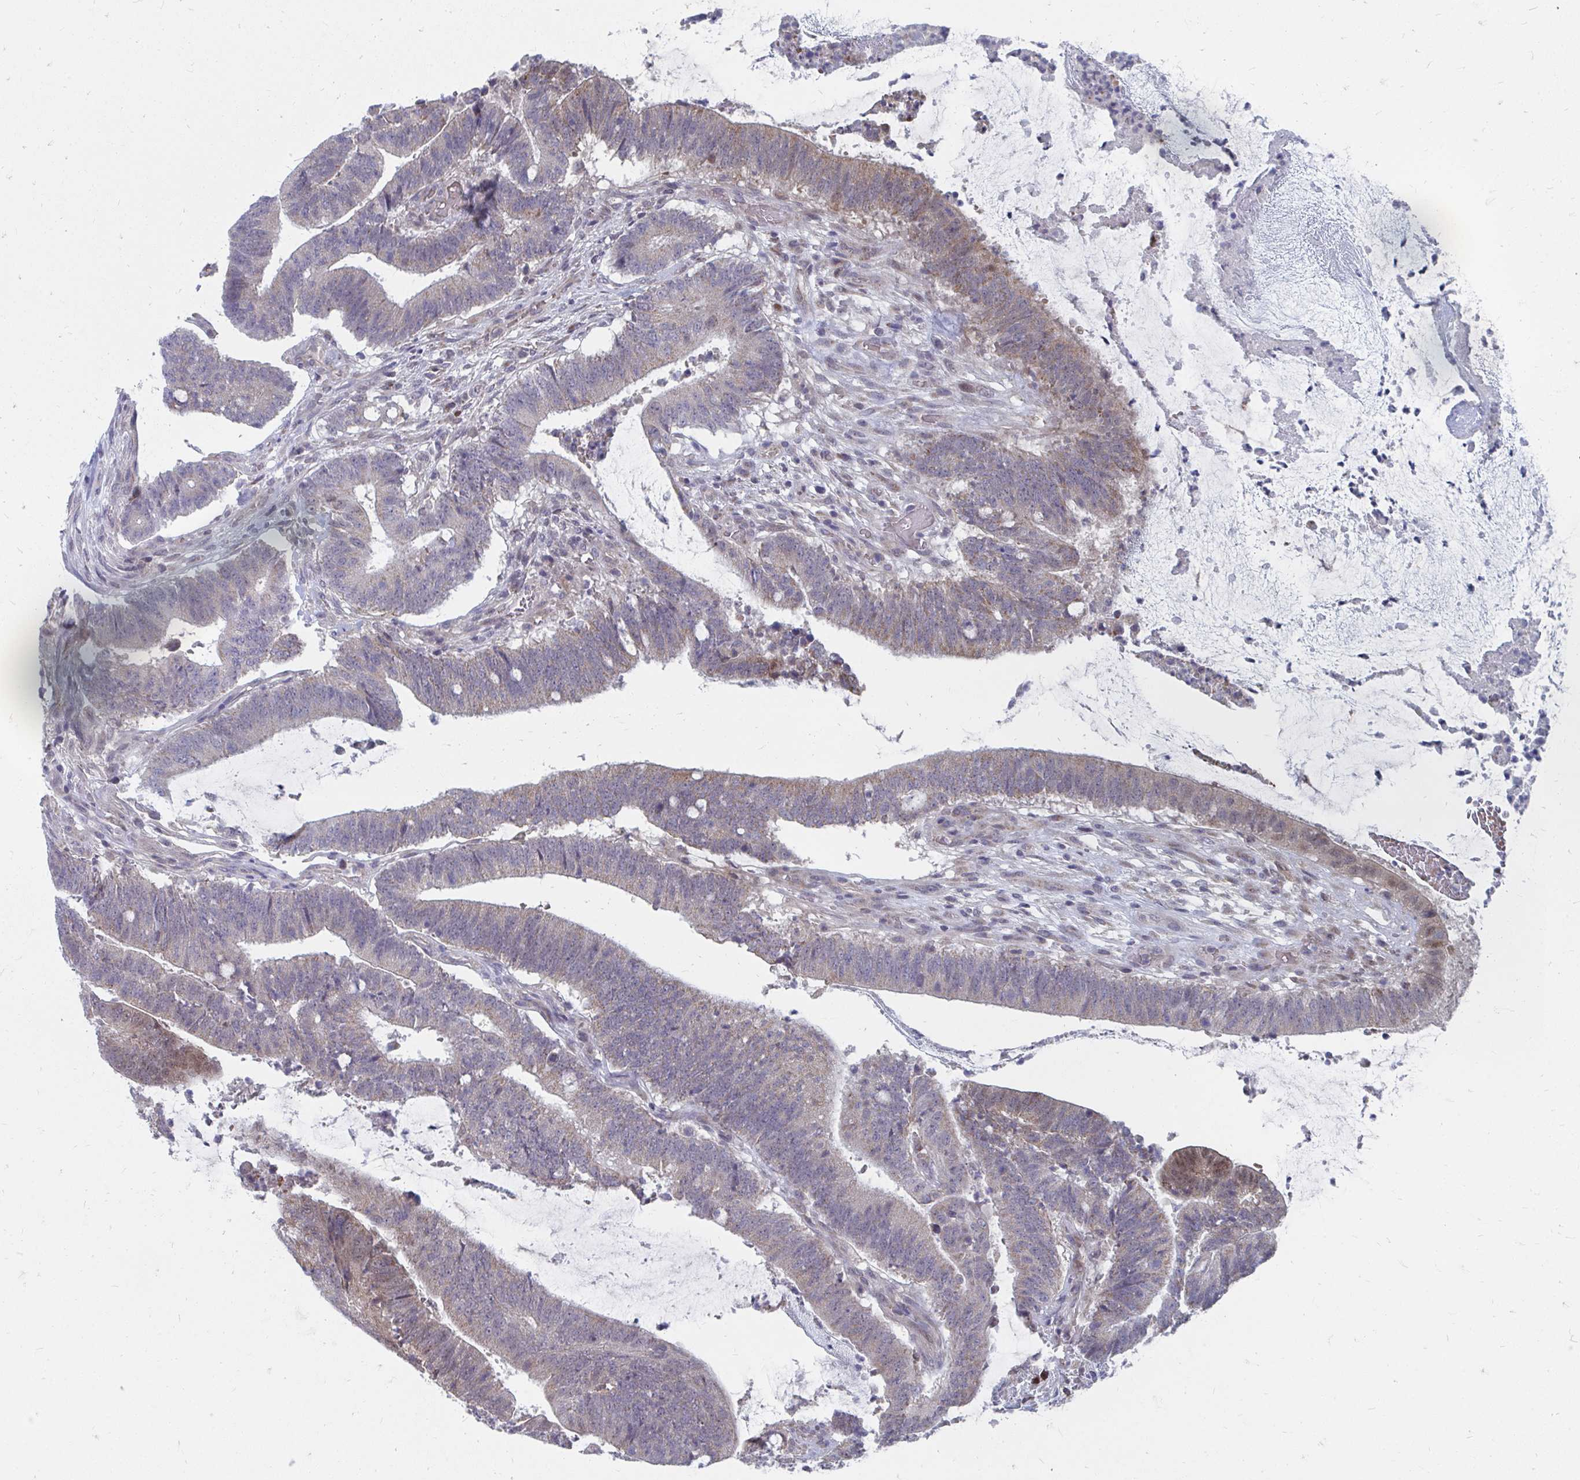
{"staining": {"intensity": "weak", "quantity": ">75%", "location": "cytoplasmic/membranous"}, "tissue": "colorectal cancer", "cell_type": "Tumor cells", "image_type": "cancer", "snomed": [{"axis": "morphology", "description": "Adenocarcinoma, NOS"}, {"axis": "topography", "description": "Colon"}], "caption": "DAB immunohistochemical staining of human colorectal cancer (adenocarcinoma) demonstrates weak cytoplasmic/membranous protein expression in about >75% of tumor cells.", "gene": "PABIR3", "patient": {"sex": "female", "age": 43}}